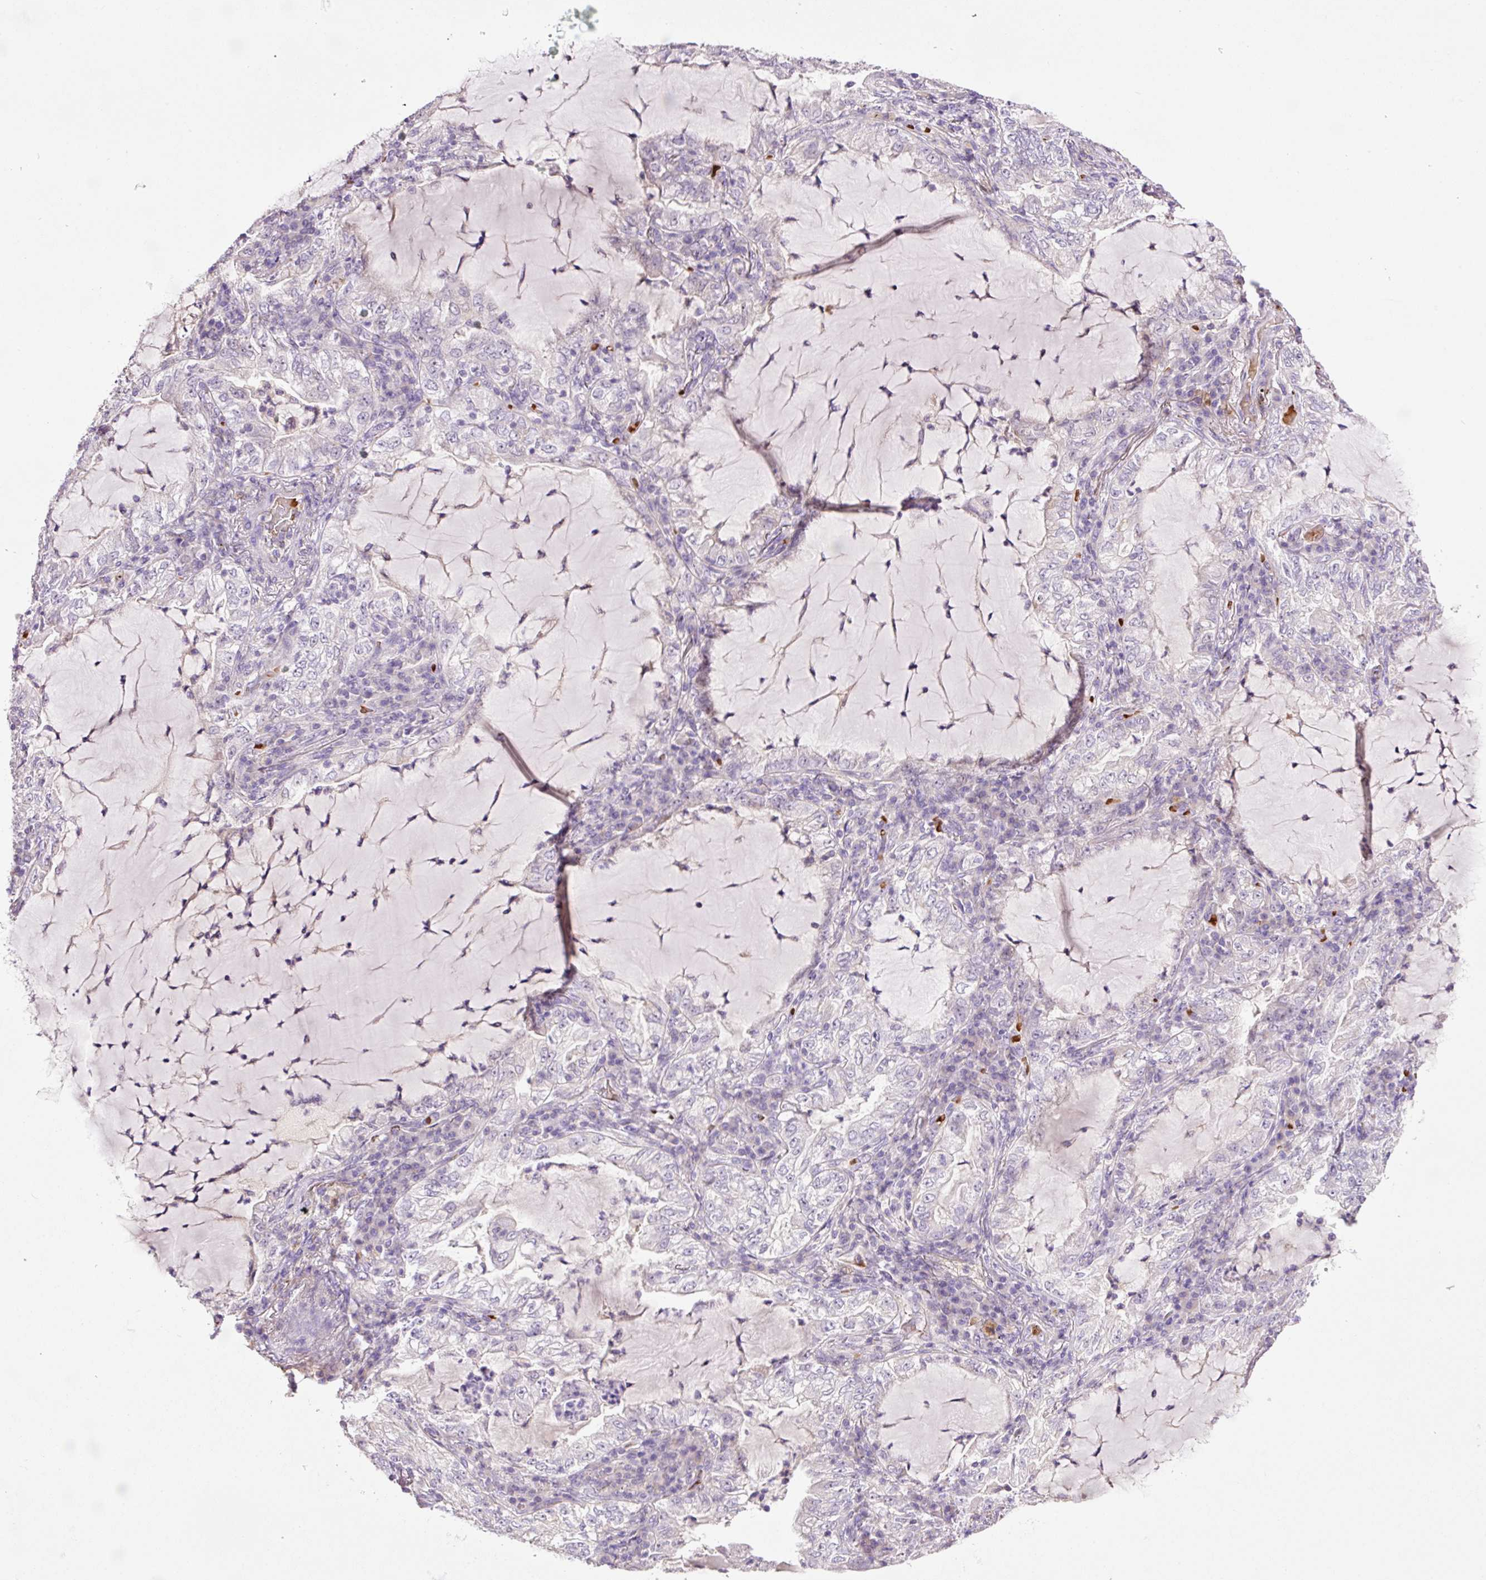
{"staining": {"intensity": "negative", "quantity": "none", "location": "none"}, "tissue": "lung cancer", "cell_type": "Tumor cells", "image_type": "cancer", "snomed": [{"axis": "morphology", "description": "Adenocarcinoma, NOS"}, {"axis": "topography", "description": "Lung"}], "caption": "A micrograph of lung adenocarcinoma stained for a protein exhibits no brown staining in tumor cells.", "gene": "TMEM235", "patient": {"sex": "female", "age": 73}}